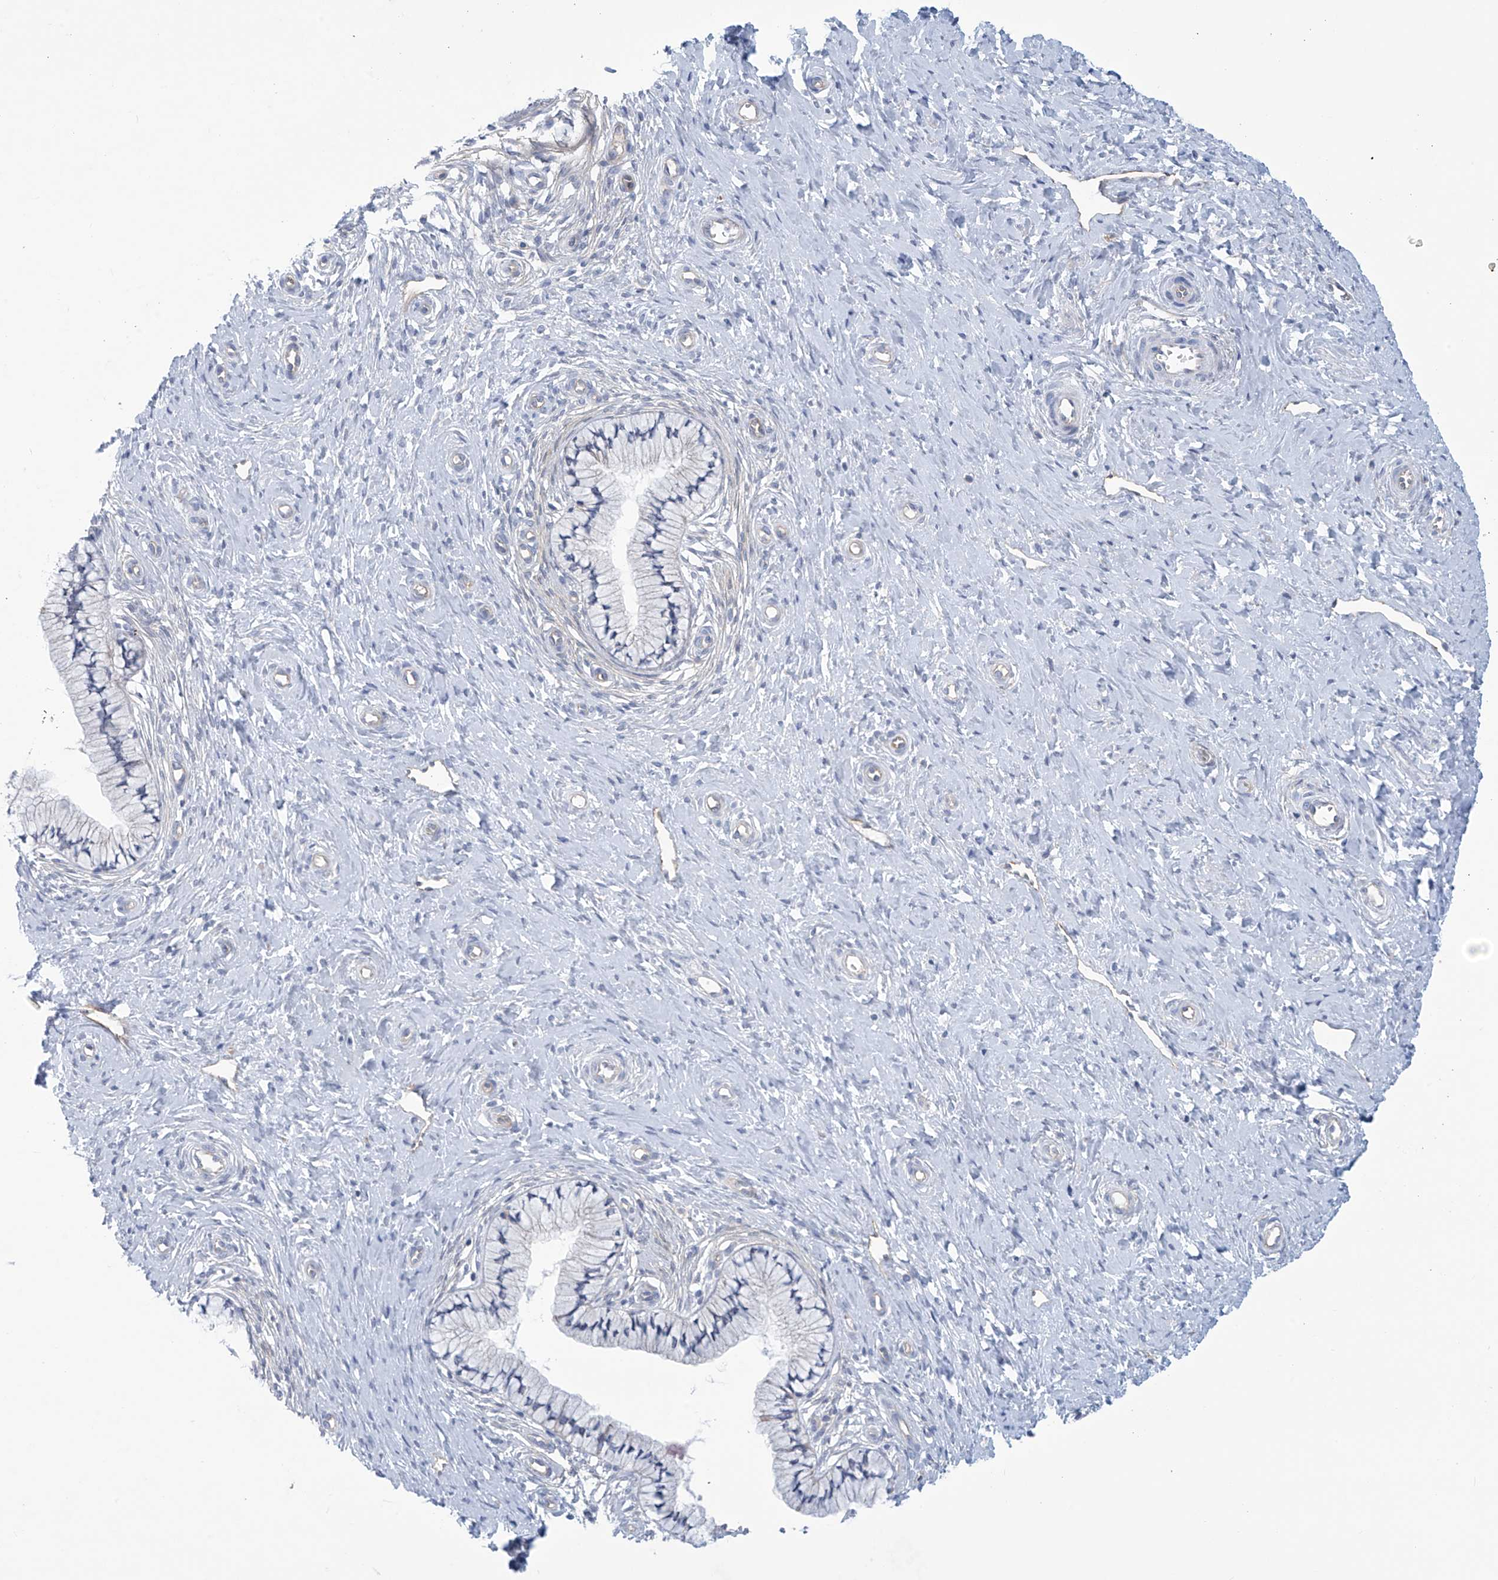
{"staining": {"intensity": "negative", "quantity": "none", "location": "none"}, "tissue": "cervix", "cell_type": "Glandular cells", "image_type": "normal", "snomed": [{"axis": "morphology", "description": "Normal tissue, NOS"}, {"axis": "topography", "description": "Cervix"}], "caption": "Photomicrograph shows no protein positivity in glandular cells of normal cervix. (DAB (3,3'-diaminobenzidine) IHC, high magnification).", "gene": "ABHD13", "patient": {"sex": "female", "age": 36}}